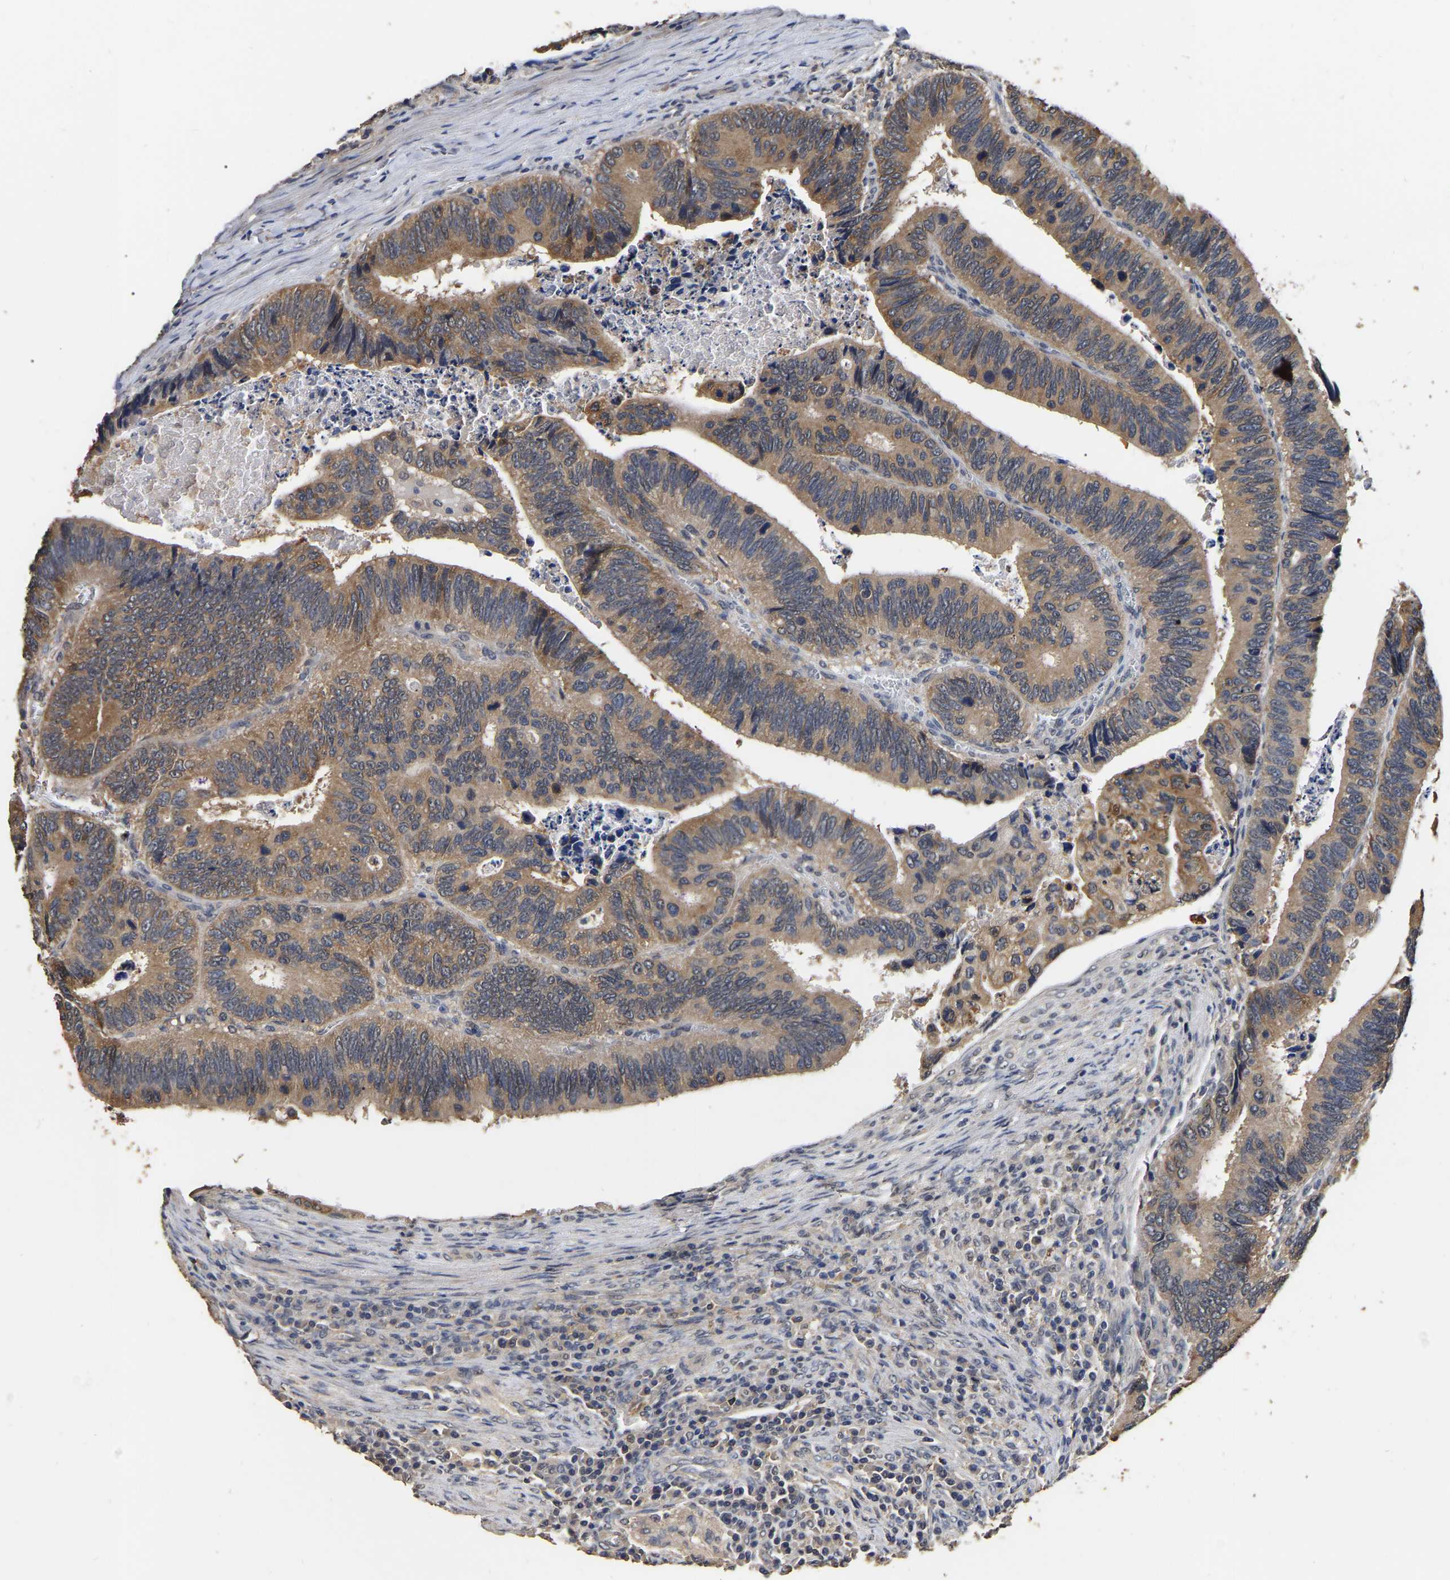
{"staining": {"intensity": "moderate", "quantity": ">75%", "location": "cytoplasmic/membranous"}, "tissue": "colorectal cancer", "cell_type": "Tumor cells", "image_type": "cancer", "snomed": [{"axis": "morphology", "description": "Inflammation, NOS"}, {"axis": "morphology", "description": "Adenocarcinoma, NOS"}, {"axis": "topography", "description": "Colon"}], "caption": "Immunohistochemistry (IHC) image of human colorectal cancer stained for a protein (brown), which shows medium levels of moderate cytoplasmic/membranous positivity in approximately >75% of tumor cells.", "gene": "STK32C", "patient": {"sex": "male", "age": 72}}